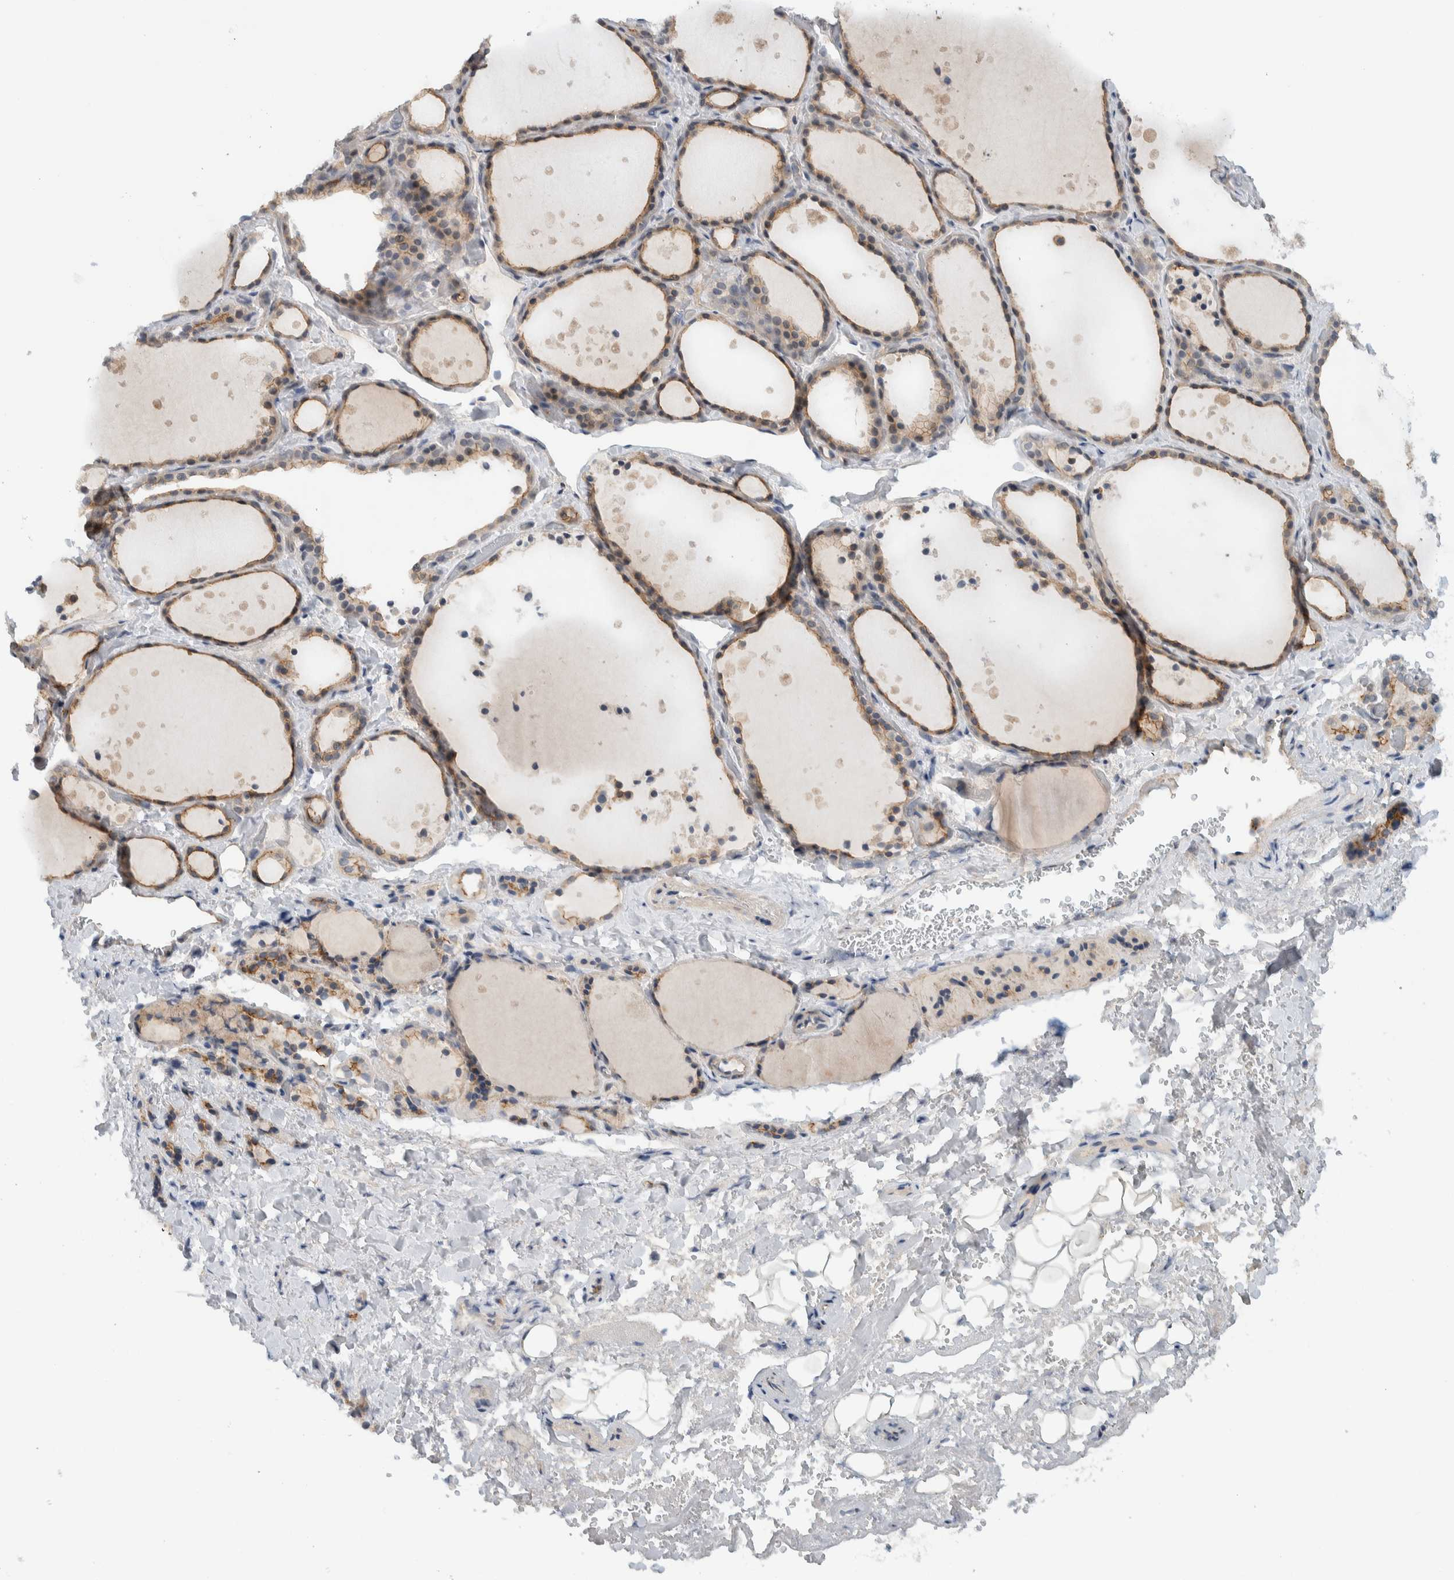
{"staining": {"intensity": "moderate", "quantity": ">75%", "location": "cytoplasmic/membranous"}, "tissue": "thyroid gland", "cell_type": "Glandular cells", "image_type": "normal", "snomed": [{"axis": "morphology", "description": "Normal tissue, NOS"}, {"axis": "topography", "description": "Thyroid gland"}], "caption": "Immunohistochemical staining of benign thyroid gland demonstrates >75% levels of moderate cytoplasmic/membranous protein positivity in about >75% of glandular cells.", "gene": "MPRIP", "patient": {"sex": "female", "age": 44}}